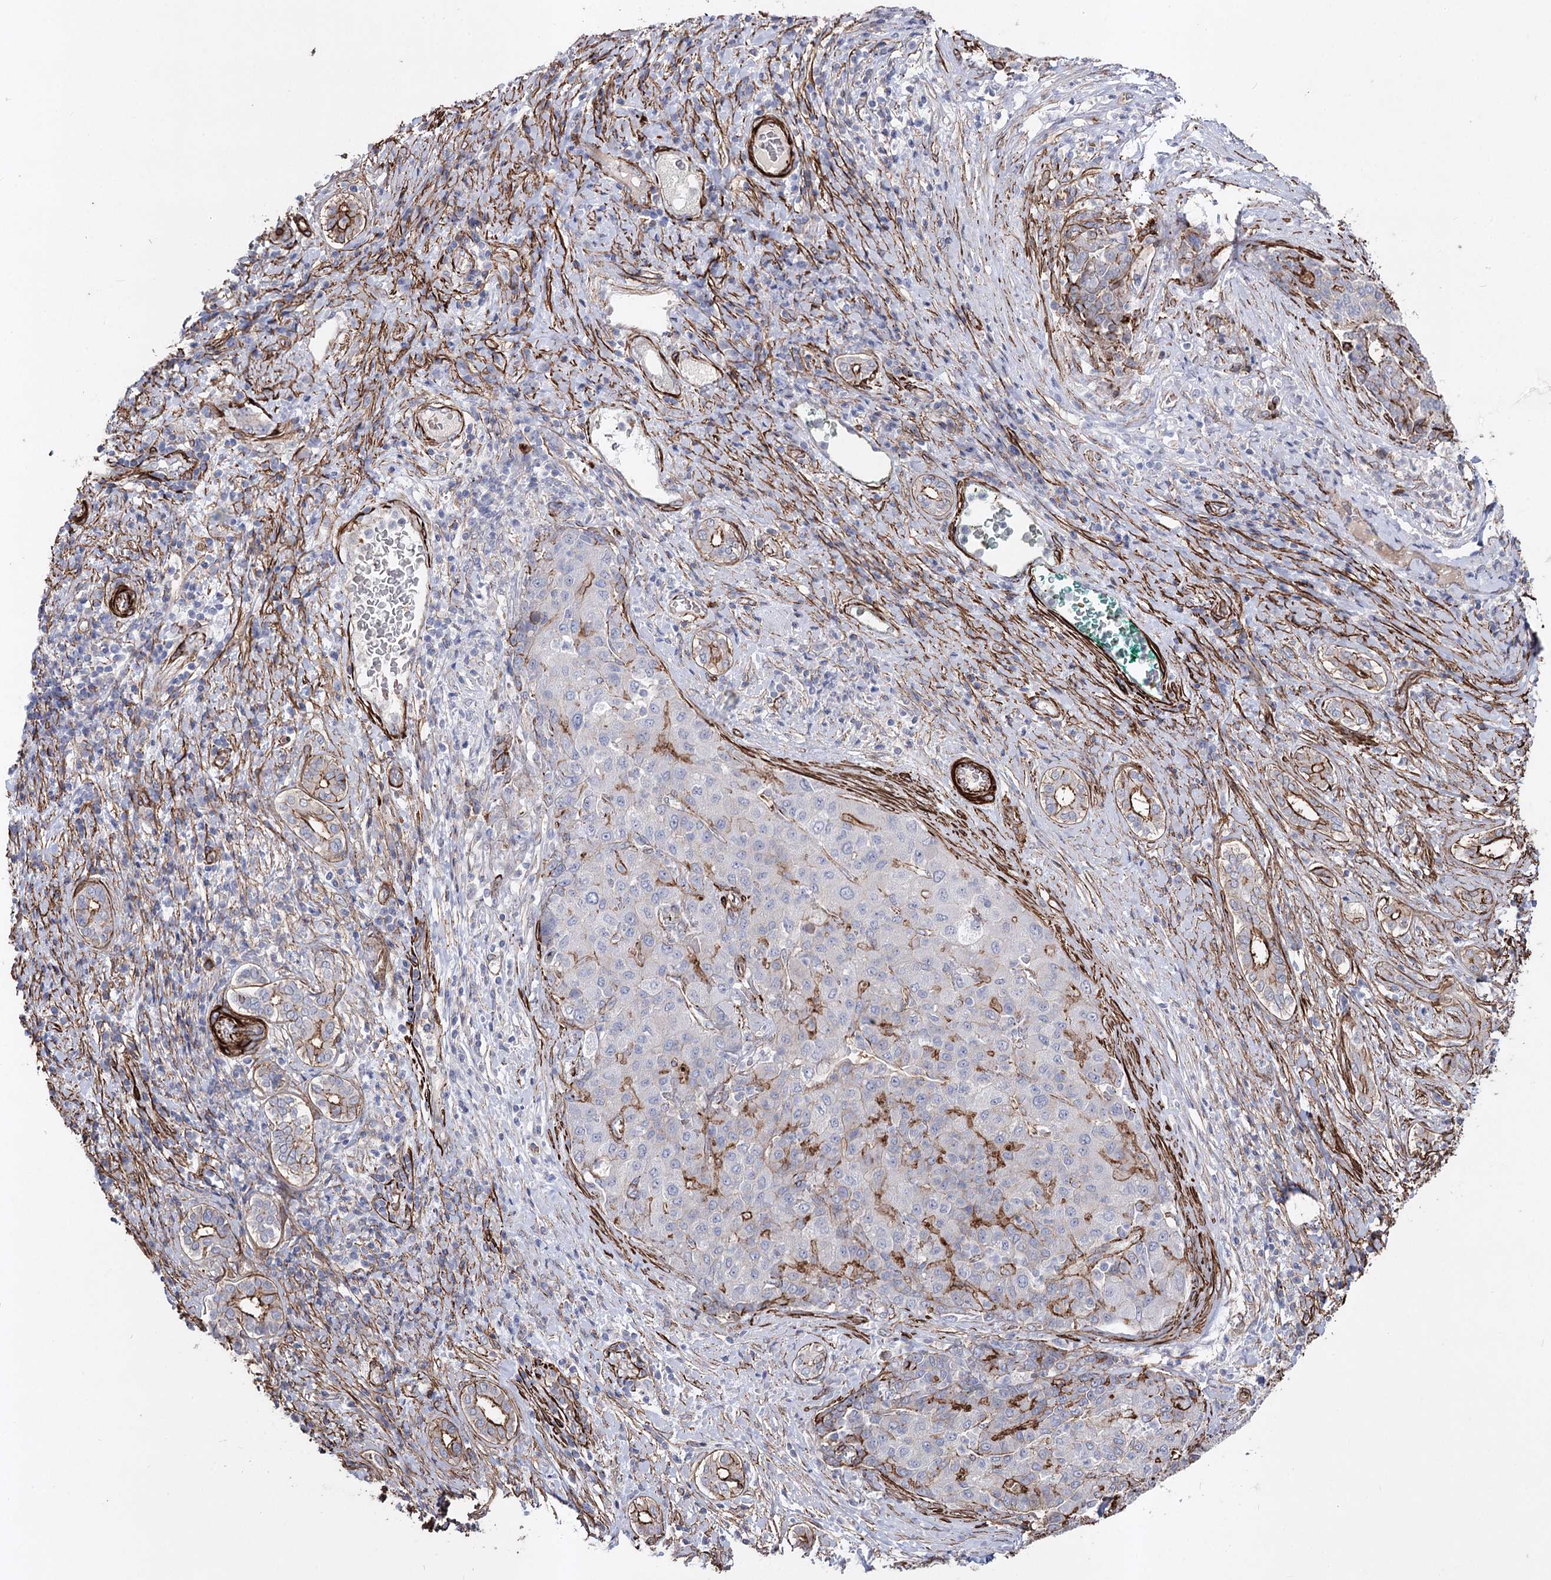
{"staining": {"intensity": "moderate", "quantity": "<25%", "location": "cytoplasmic/membranous"}, "tissue": "liver cancer", "cell_type": "Tumor cells", "image_type": "cancer", "snomed": [{"axis": "morphology", "description": "Carcinoma, Hepatocellular, NOS"}, {"axis": "topography", "description": "Liver"}], "caption": "A brown stain highlights moderate cytoplasmic/membranous positivity of a protein in human liver hepatocellular carcinoma tumor cells.", "gene": "ARHGAP20", "patient": {"sex": "male", "age": 65}}